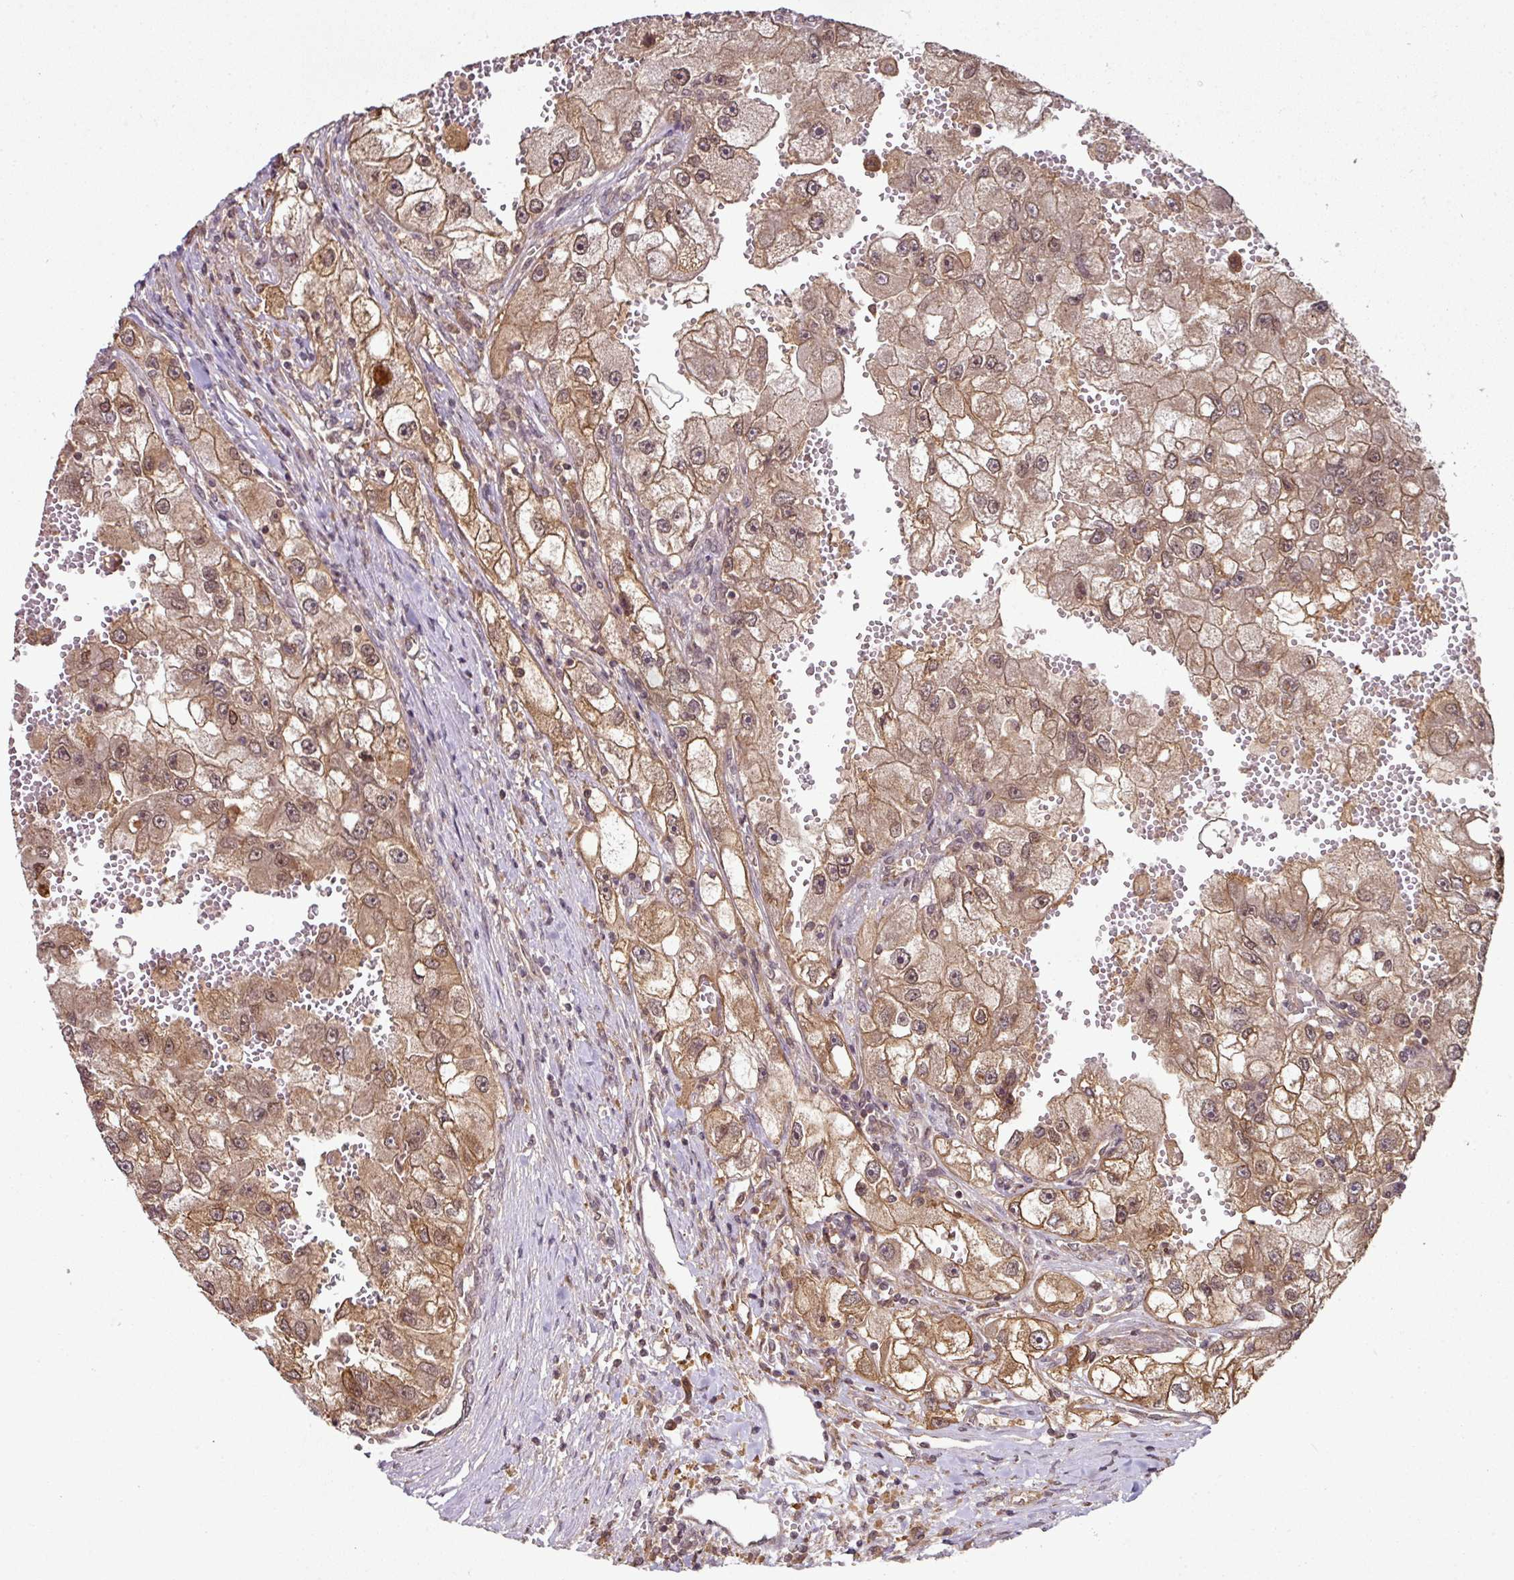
{"staining": {"intensity": "moderate", "quantity": ">75%", "location": "cytoplasmic/membranous,nuclear"}, "tissue": "renal cancer", "cell_type": "Tumor cells", "image_type": "cancer", "snomed": [{"axis": "morphology", "description": "Adenocarcinoma, NOS"}, {"axis": "topography", "description": "Kidney"}], "caption": "An image of adenocarcinoma (renal) stained for a protein demonstrates moderate cytoplasmic/membranous and nuclear brown staining in tumor cells.", "gene": "ANKRD18A", "patient": {"sex": "male", "age": 63}}